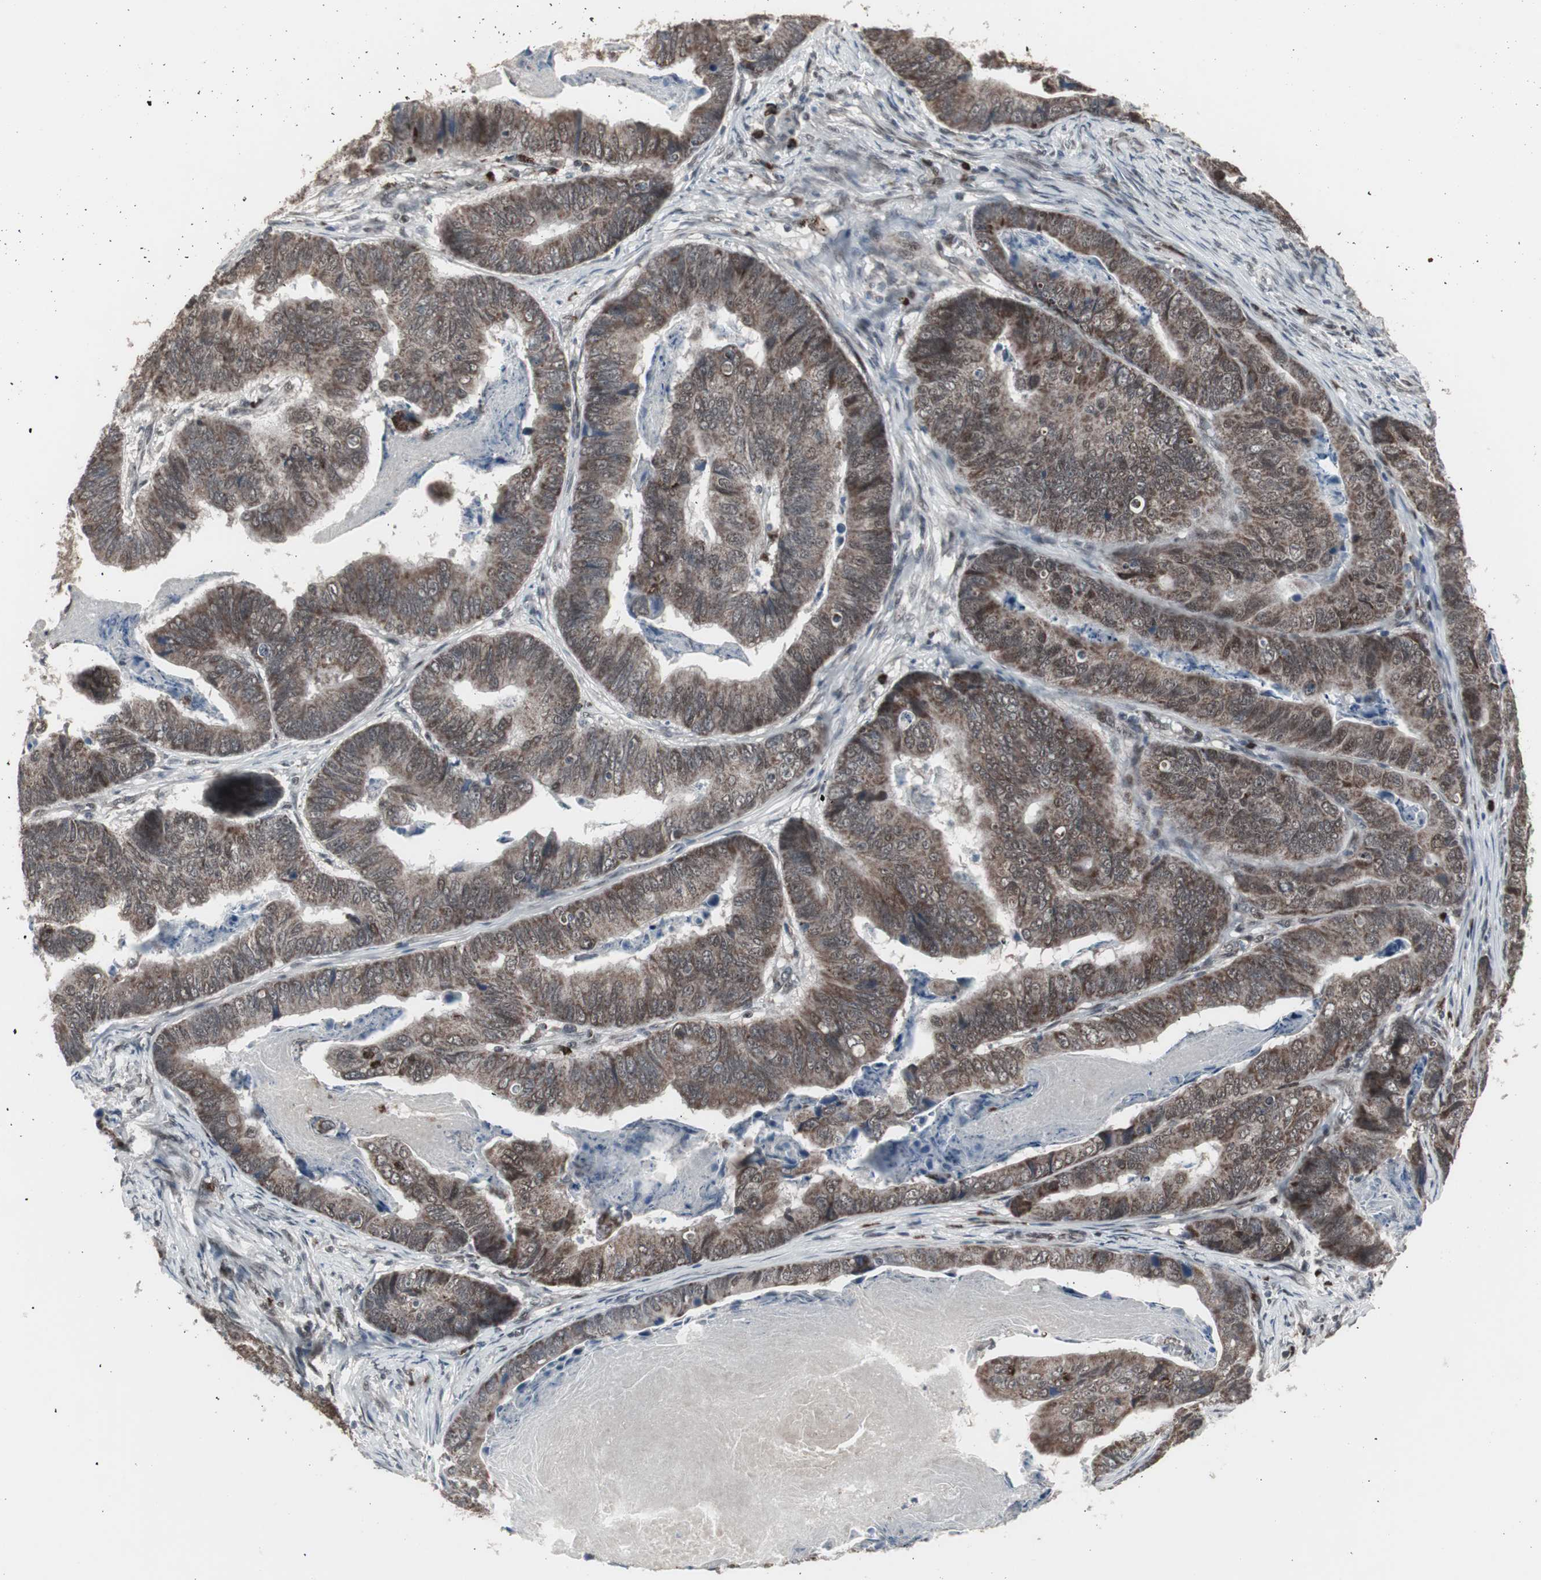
{"staining": {"intensity": "moderate", "quantity": ">75%", "location": "cytoplasmic/membranous,nuclear"}, "tissue": "stomach cancer", "cell_type": "Tumor cells", "image_type": "cancer", "snomed": [{"axis": "morphology", "description": "Adenocarcinoma, NOS"}, {"axis": "topography", "description": "Stomach, lower"}], "caption": "This is an image of immunohistochemistry (IHC) staining of stomach adenocarcinoma, which shows moderate expression in the cytoplasmic/membranous and nuclear of tumor cells.", "gene": "RXRA", "patient": {"sex": "male", "age": 77}}